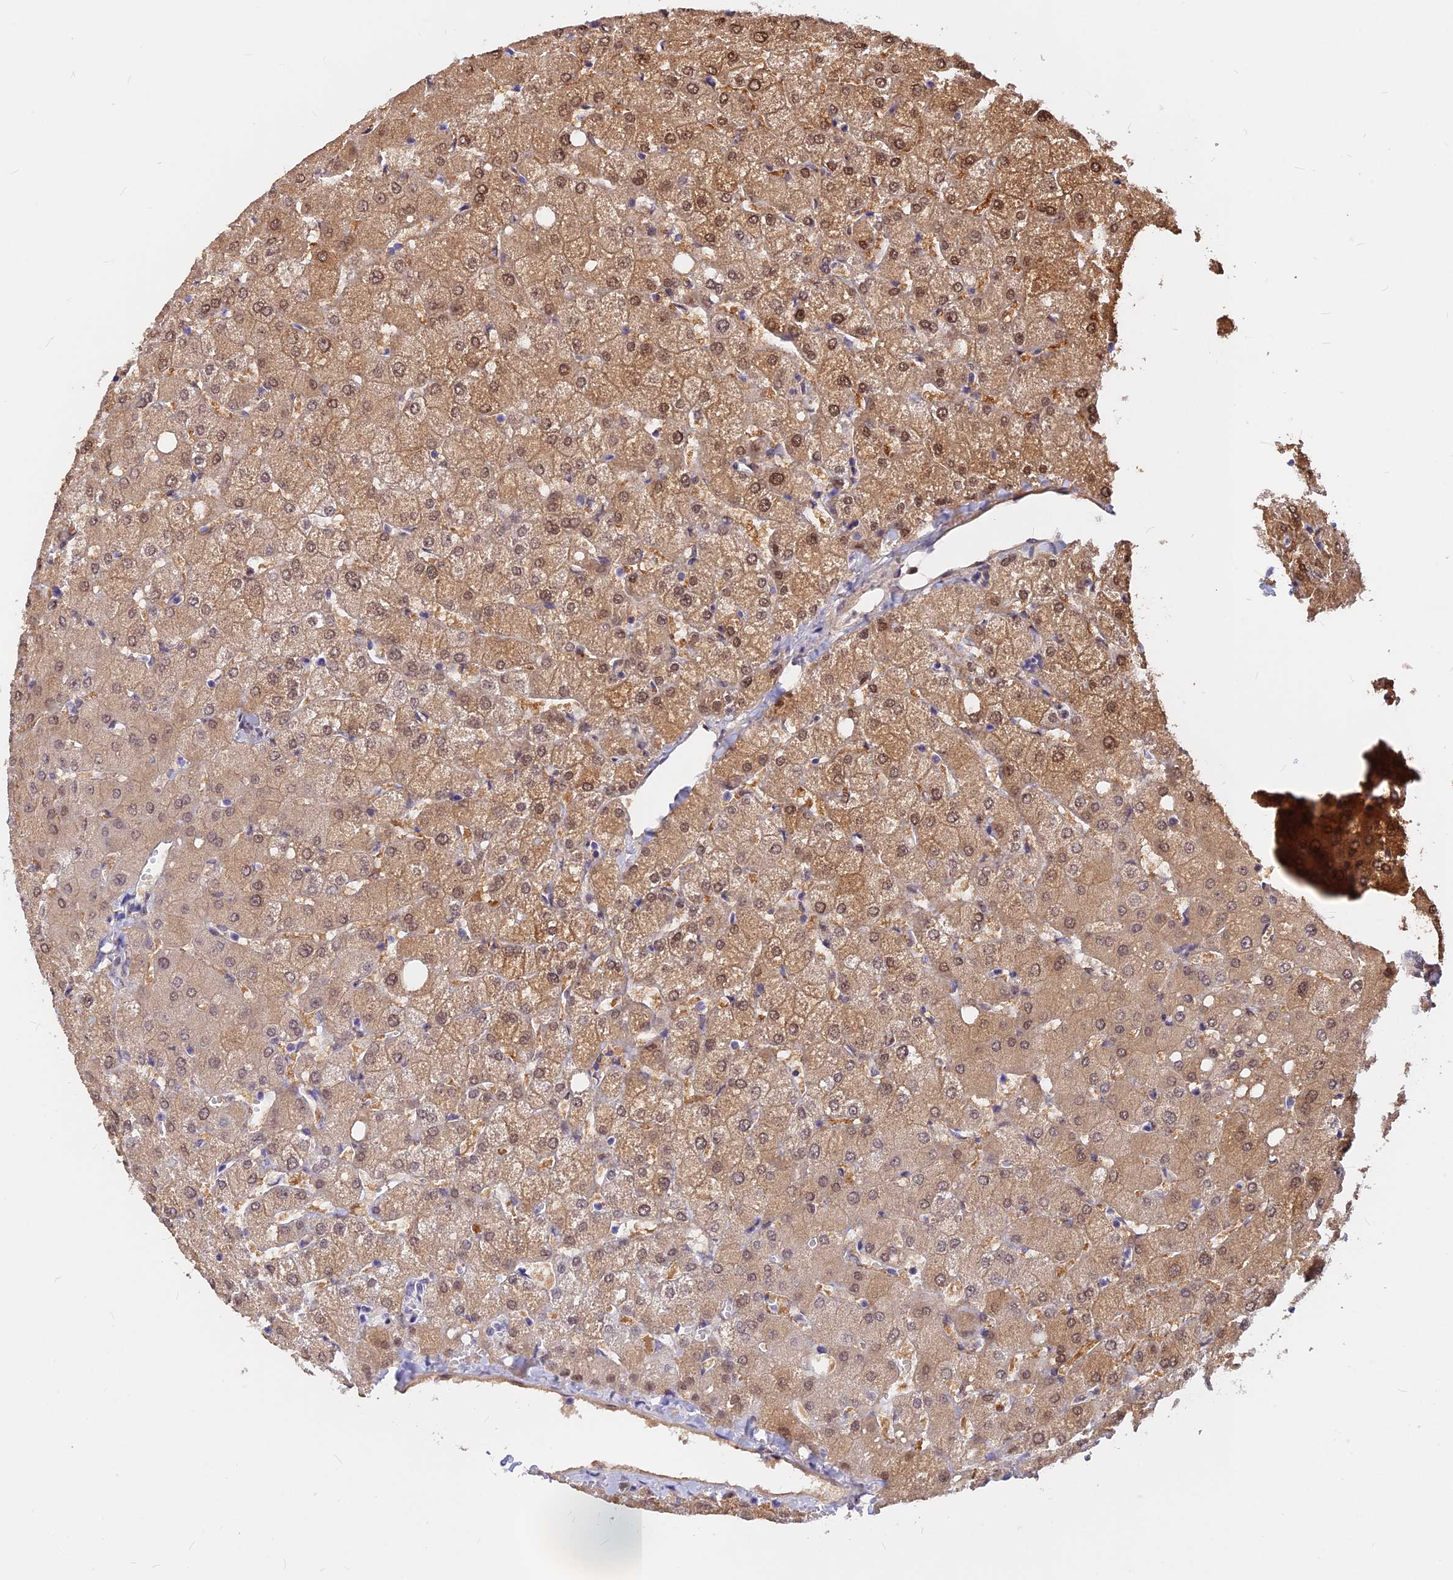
{"staining": {"intensity": "weak", "quantity": "<25%", "location": "nuclear"}, "tissue": "liver", "cell_type": "Cholangiocytes", "image_type": "normal", "snomed": [{"axis": "morphology", "description": "Normal tissue, NOS"}, {"axis": "topography", "description": "Liver"}], "caption": "IHC of normal human liver exhibits no positivity in cholangiocytes. The staining is performed using DAB (3,3'-diaminobenzidine) brown chromogen with nuclei counter-stained in using hematoxylin.", "gene": "KCTD13", "patient": {"sex": "female", "age": 54}}